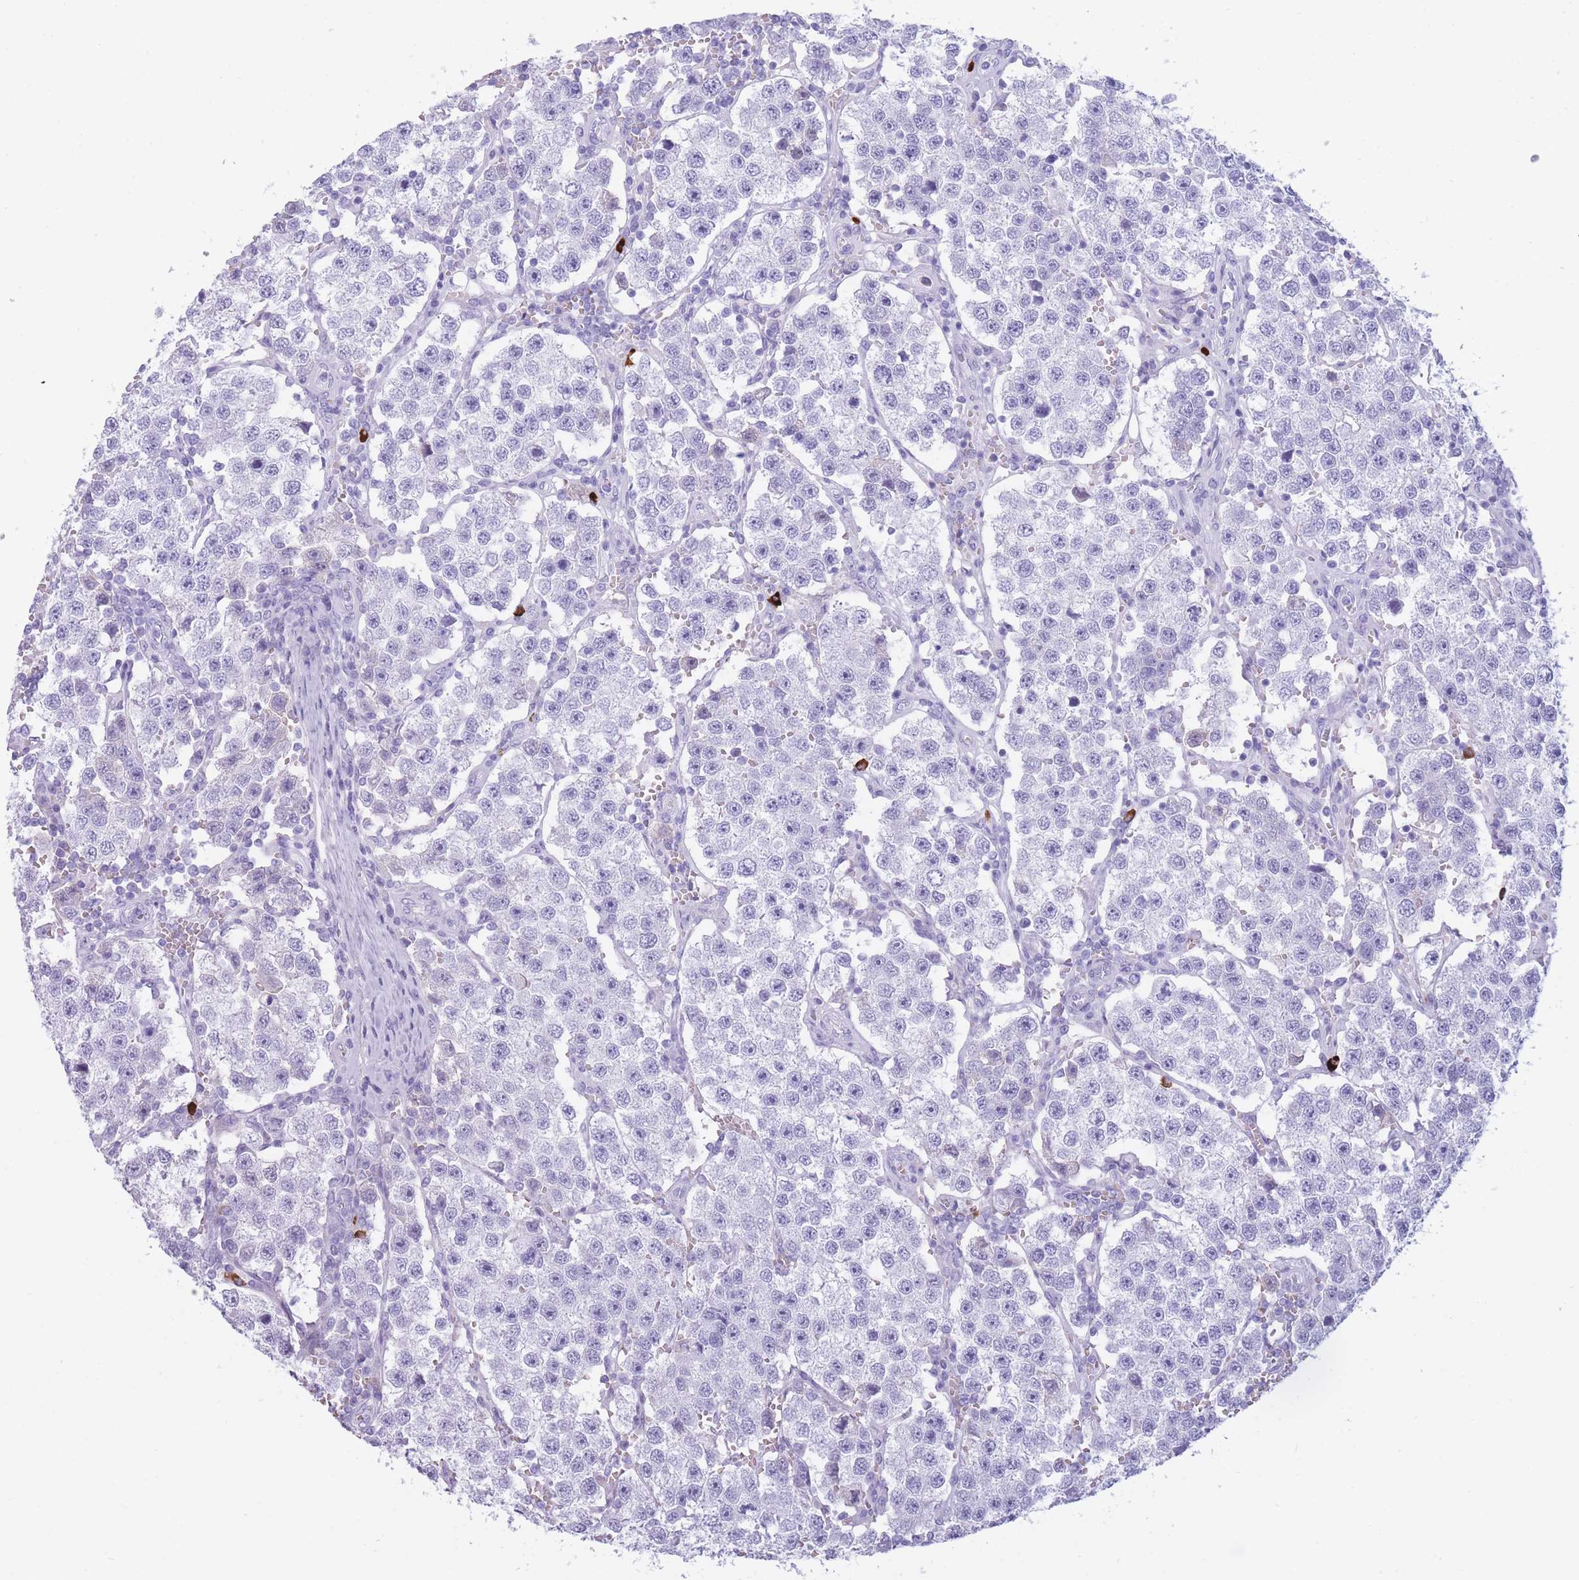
{"staining": {"intensity": "negative", "quantity": "none", "location": "none"}, "tissue": "testis cancer", "cell_type": "Tumor cells", "image_type": "cancer", "snomed": [{"axis": "morphology", "description": "Seminoma, NOS"}, {"axis": "topography", "description": "Testis"}], "caption": "Seminoma (testis) stained for a protein using IHC exhibits no positivity tumor cells.", "gene": "TNFSF11", "patient": {"sex": "male", "age": 37}}